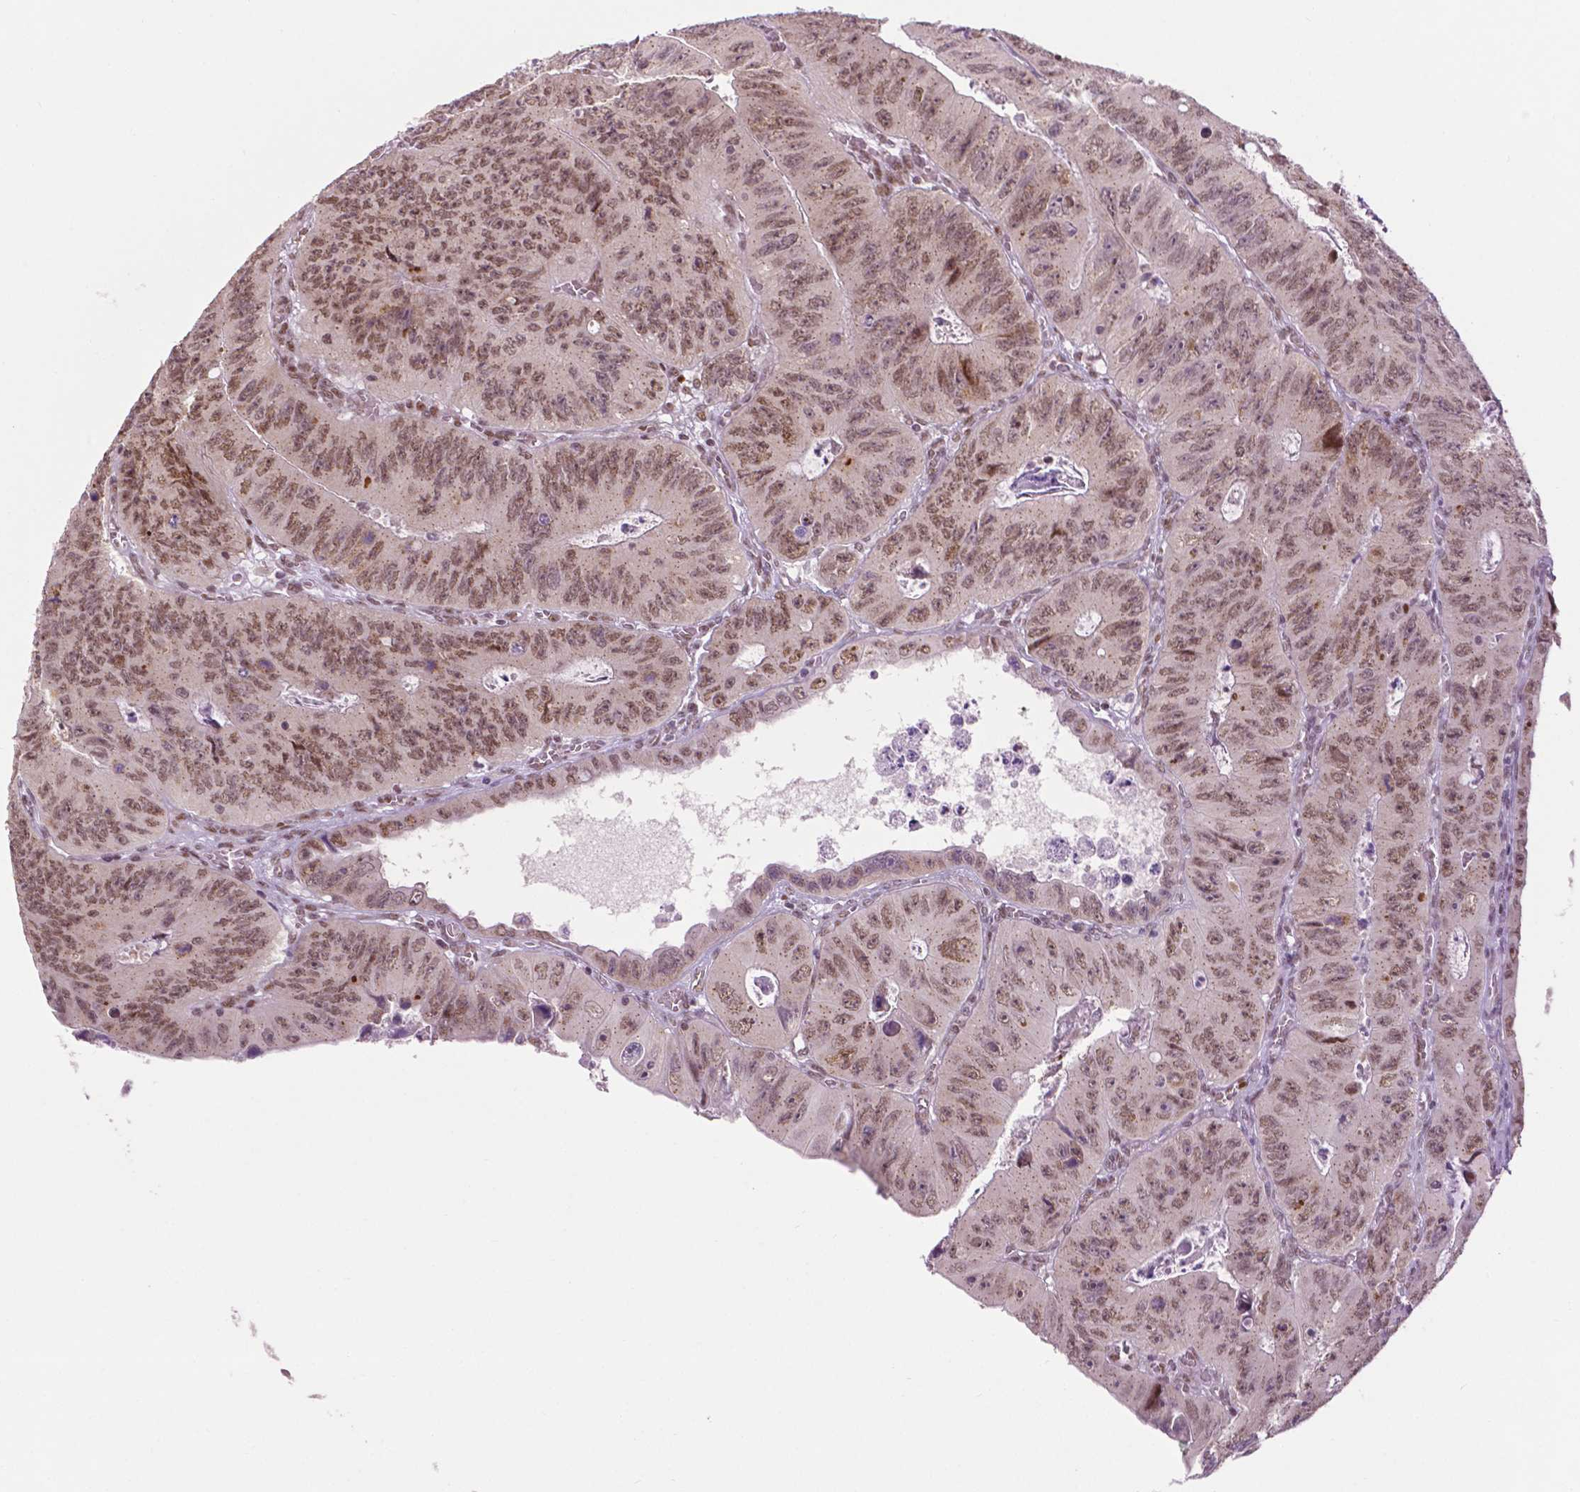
{"staining": {"intensity": "moderate", "quantity": ">75%", "location": "nuclear"}, "tissue": "colorectal cancer", "cell_type": "Tumor cells", "image_type": "cancer", "snomed": [{"axis": "morphology", "description": "Adenocarcinoma, NOS"}, {"axis": "topography", "description": "Colon"}], "caption": "Moderate nuclear protein expression is appreciated in approximately >75% of tumor cells in colorectal adenocarcinoma.", "gene": "ZNF41", "patient": {"sex": "female", "age": 84}}